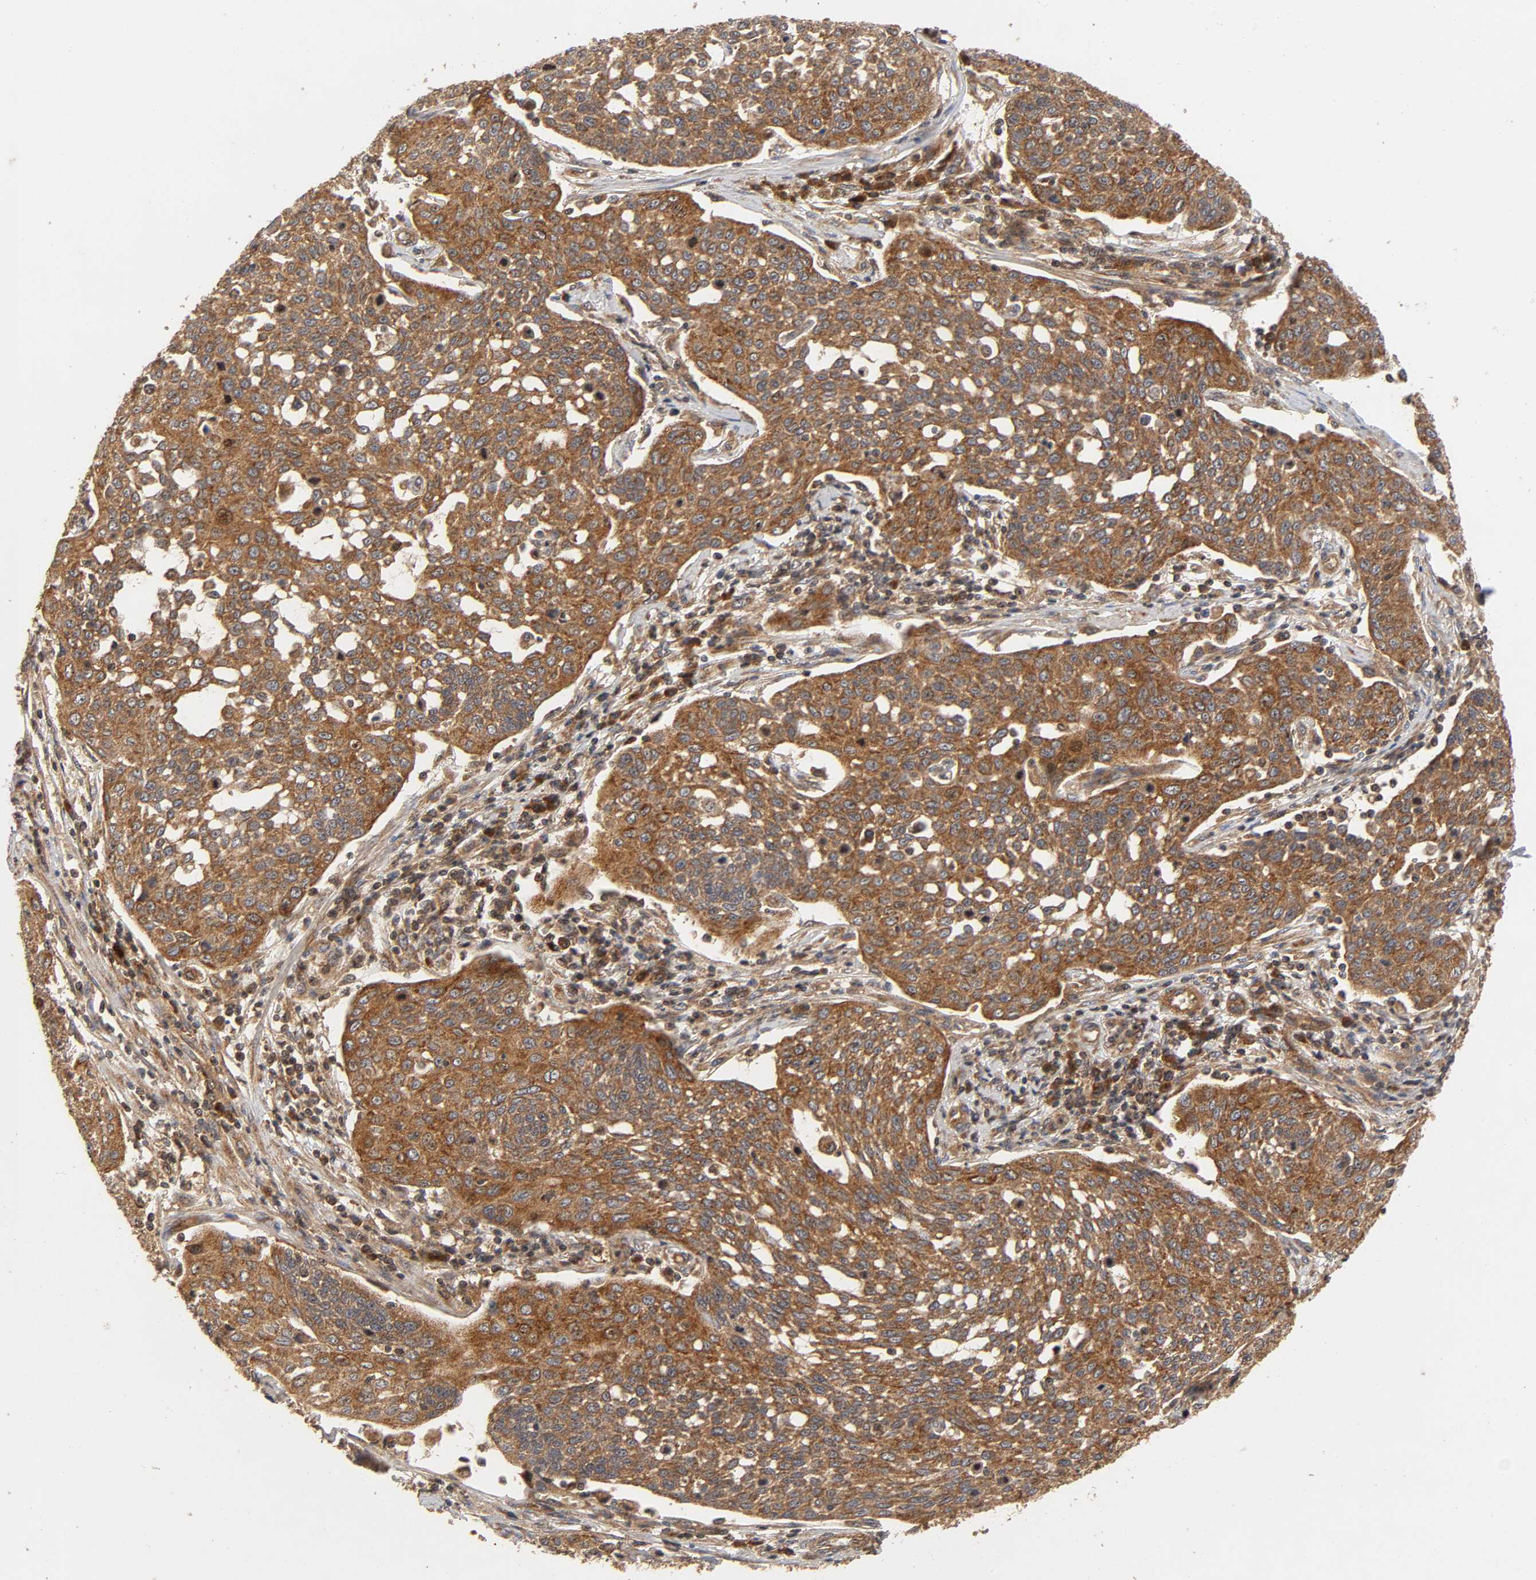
{"staining": {"intensity": "strong", "quantity": ">75%", "location": "cytoplasmic/membranous"}, "tissue": "cervical cancer", "cell_type": "Tumor cells", "image_type": "cancer", "snomed": [{"axis": "morphology", "description": "Squamous cell carcinoma, NOS"}, {"axis": "topography", "description": "Cervix"}], "caption": "There is high levels of strong cytoplasmic/membranous positivity in tumor cells of cervical squamous cell carcinoma, as demonstrated by immunohistochemical staining (brown color).", "gene": "IKBKB", "patient": {"sex": "female", "age": 34}}